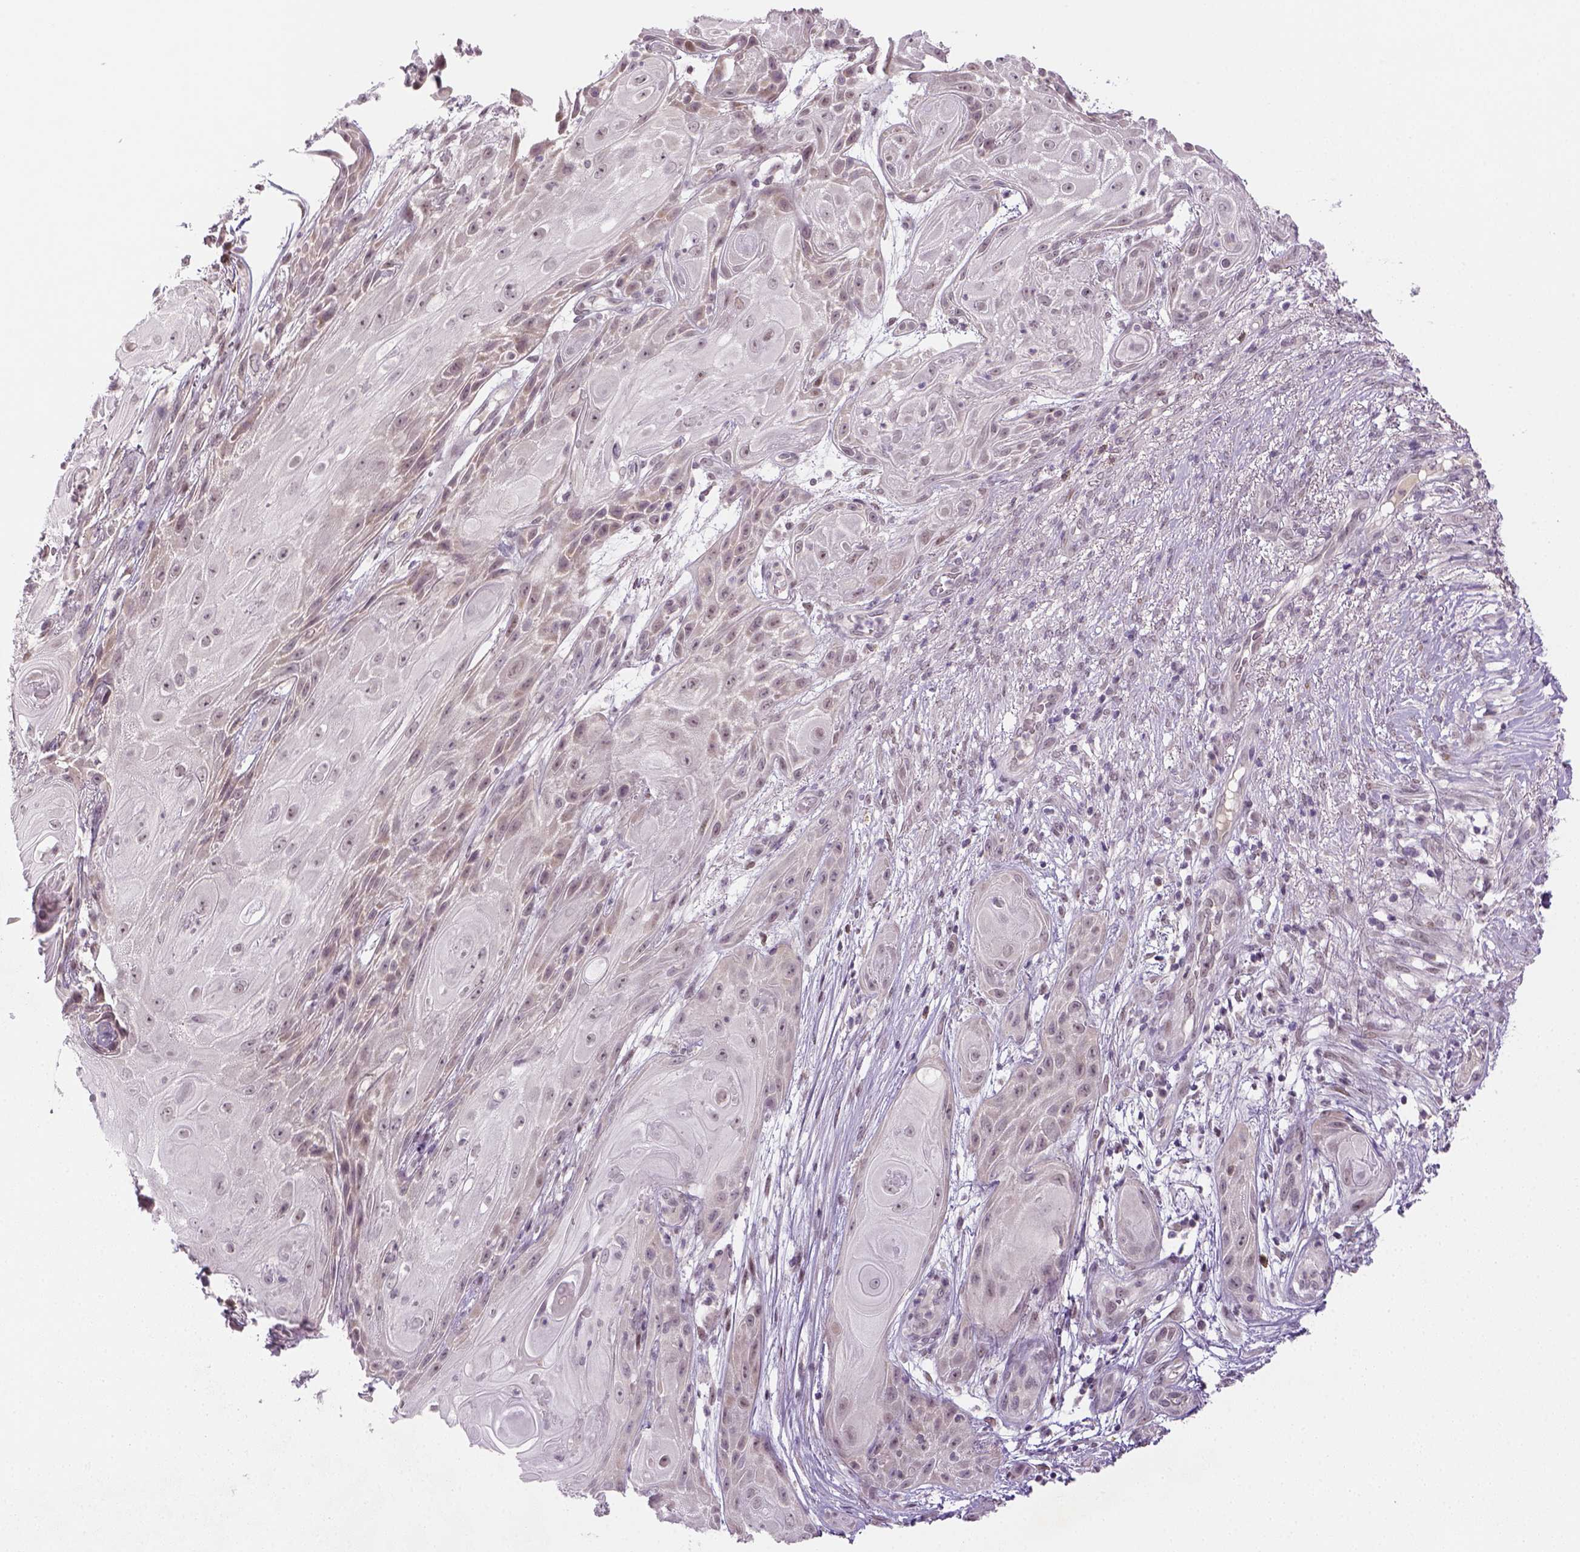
{"staining": {"intensity": "negative", "quantity": "none", "location": "none"}, "tissue": "skin cancer", "cell_type": "Tumor cells", "image_type": "cancer", "snomed": [{"axis": "morphology", "description": "Squamous cell carcinoma, NOS"}, {"axis": "topography", "description": "Skin"}], "caption": "There is no significant positivity in tumor cells of skin cancer (squamous cell carcinoma). The staining is performed using DAB brown chromogen with nuclei counter-stained in using hematoxylin.", "gene": "MAGEB3", "patient": {"sex": "male", "age": 62}}